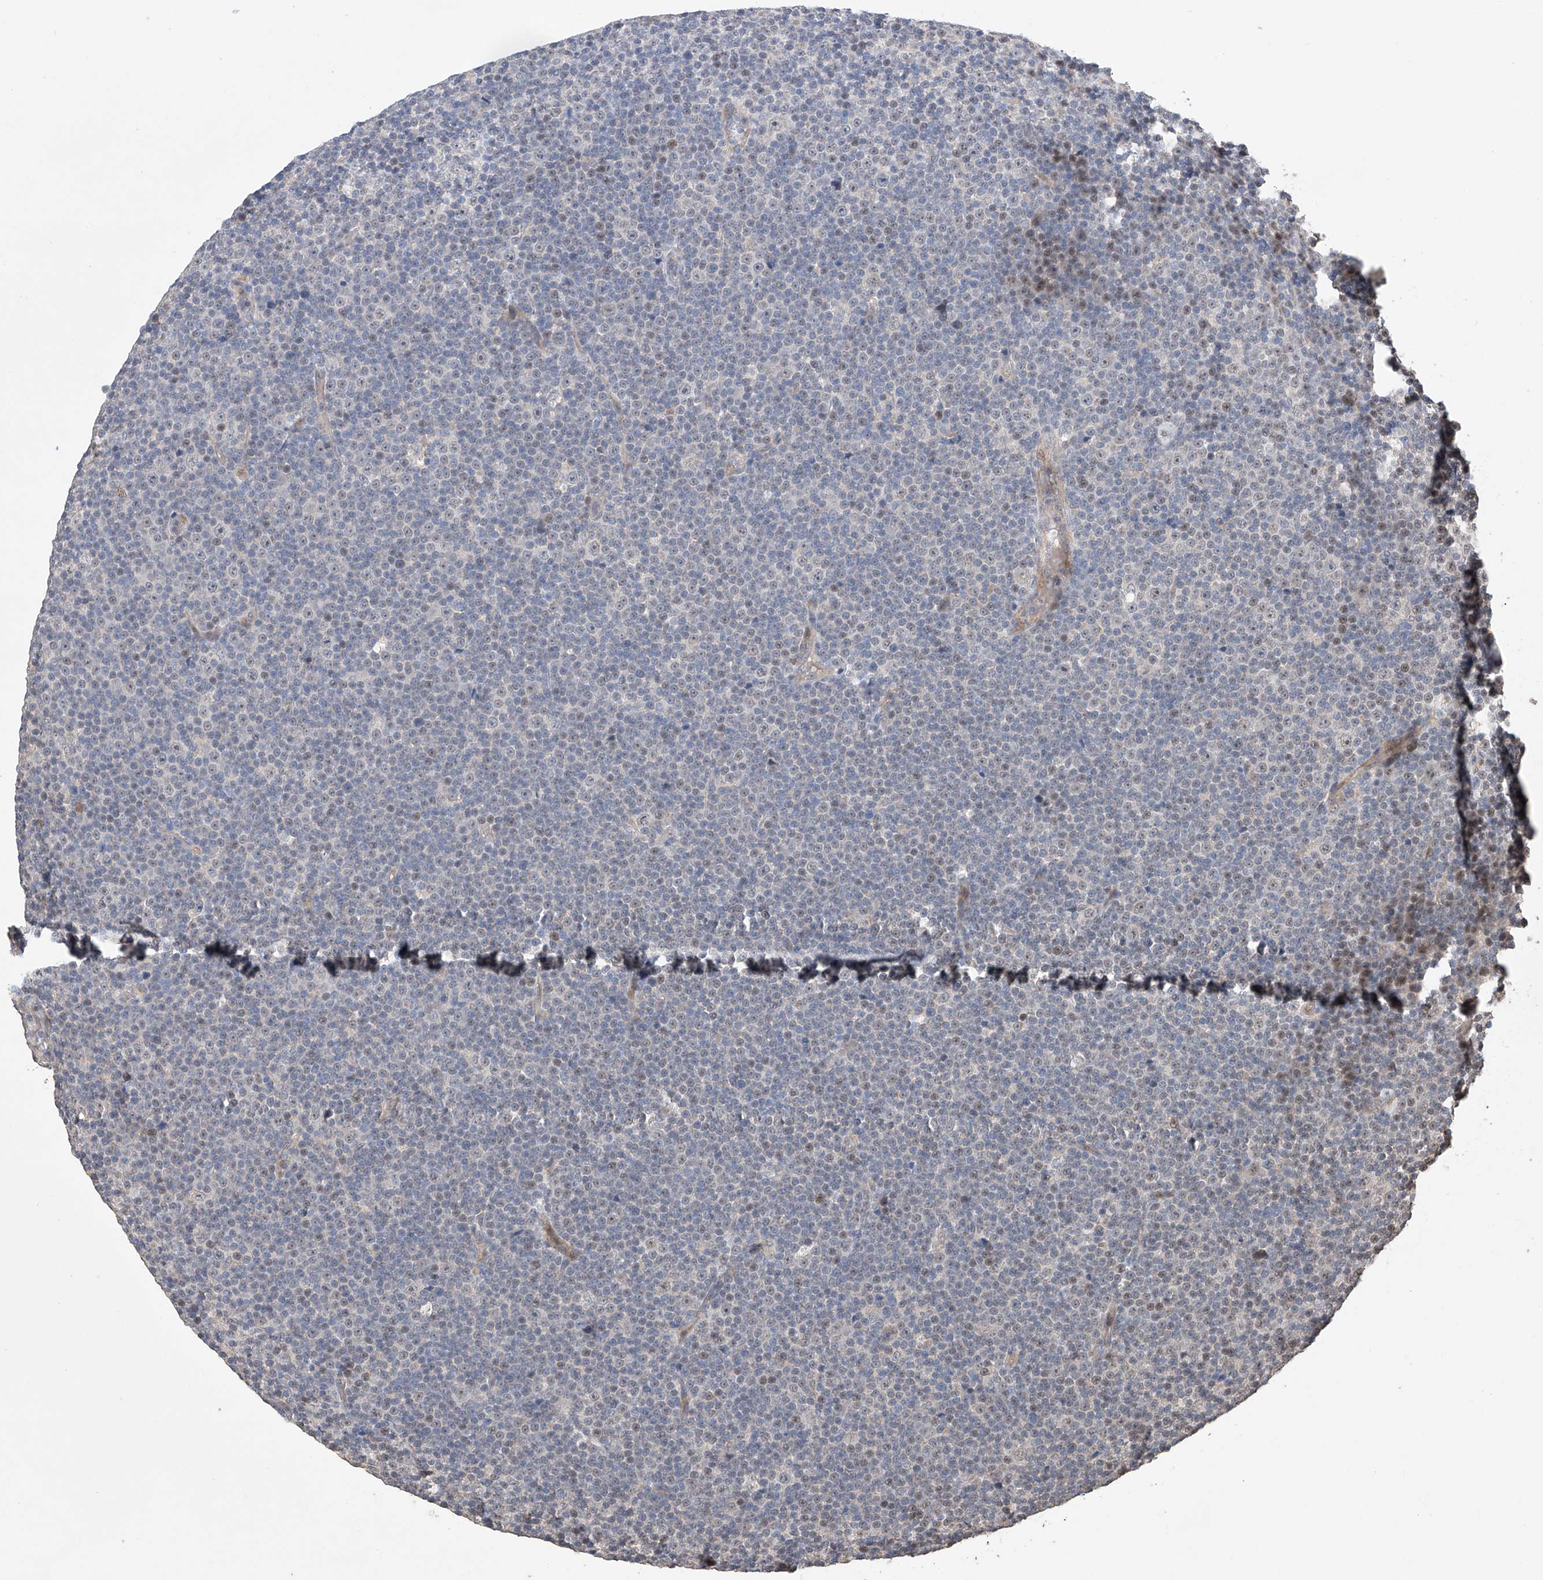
{"staining": {"intensity": "weak", "quantity": "25%-75%", "location": "nuclear"}, "tissue": "lymphoma", "cell_type": "Tumor cells", "image_type": "cancer", "snomed": [{"axis": "morphology", "description": "Malignant lymphoma, non-Hodgkin's type, Low grade"}, {"axis": "topography", "description": "Lymph node"}], "caption": "Protein staining of lymphoma tissue displays weak nuclear expression in about 25%-75% of tumor cells.", "gene": "AFG1L", "patient": {"sex": "female", "age": 67}}